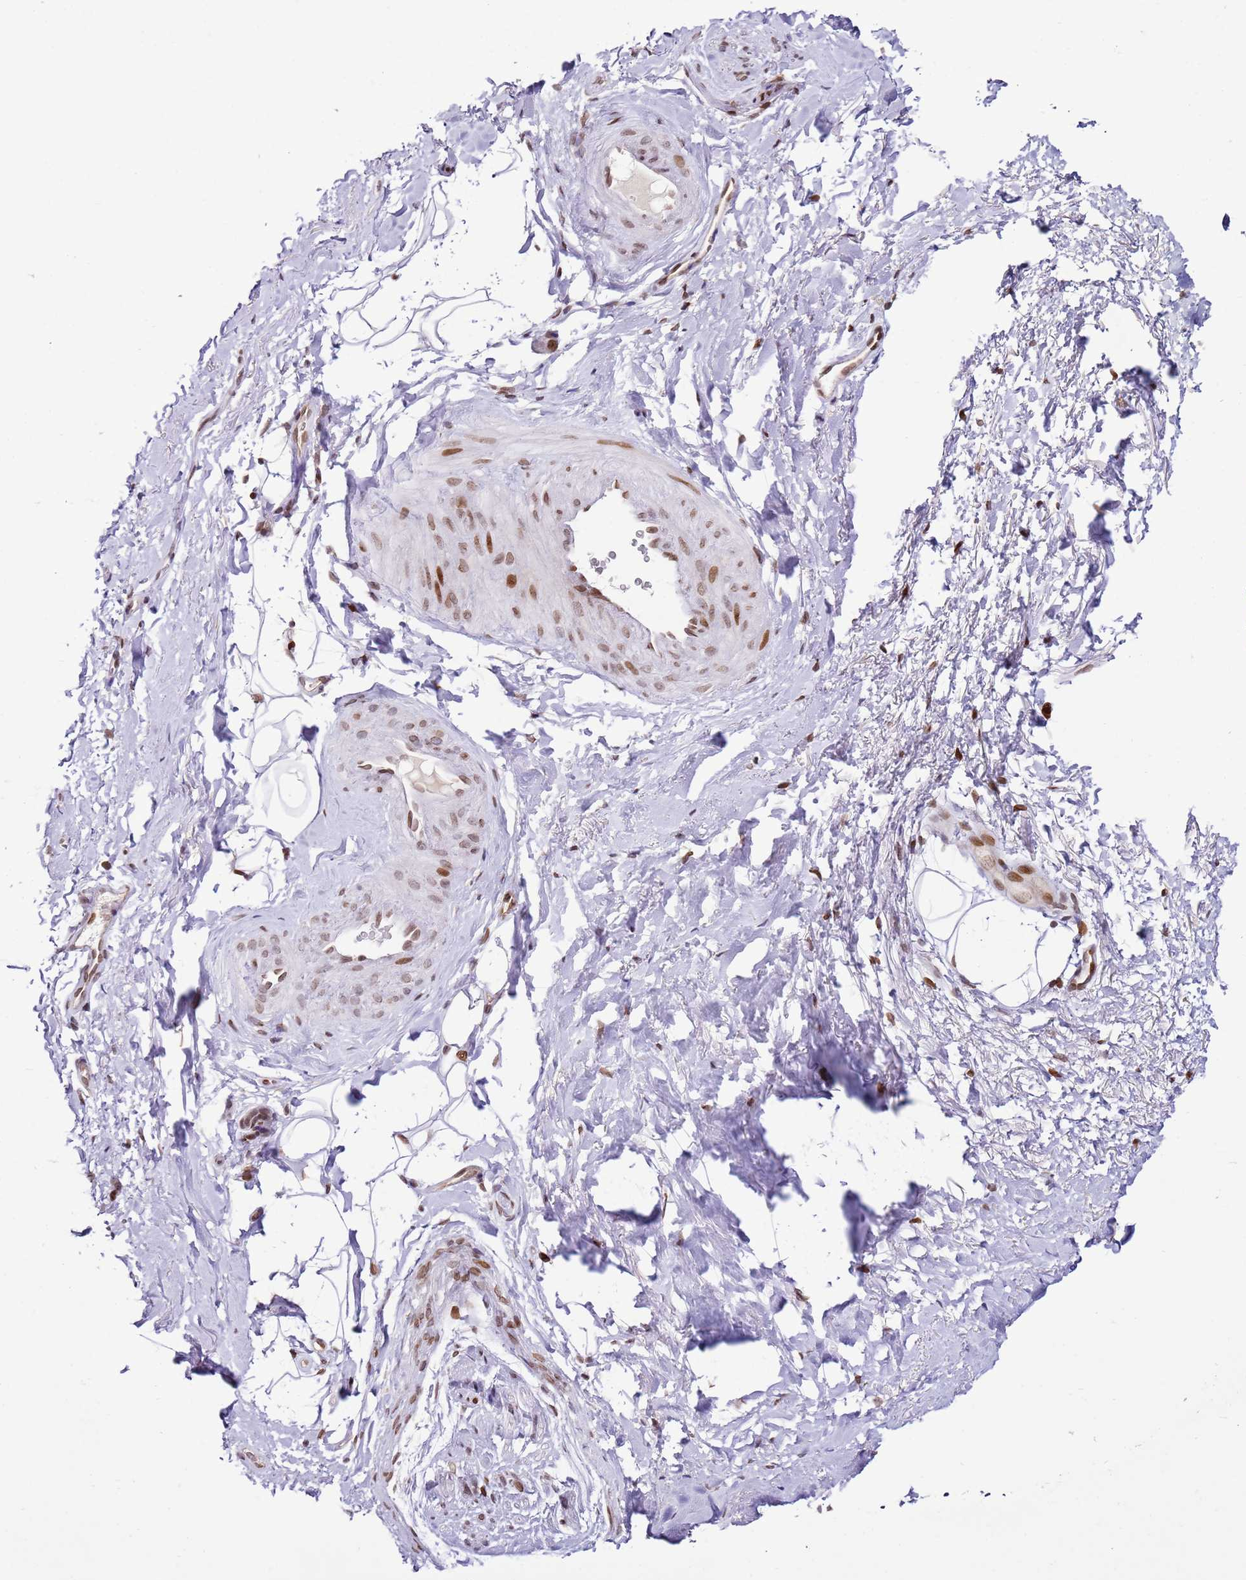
{"staining": {"intensity": "moderate", "quantity": "25%-75%", "location": "nuclear"}, "tissue": "smooth muscle", "cell_type": "Smooth muscle cells", "image_type": "normal", "snomed": [{"axis": "morphology", "description": "Normal tissue, NOS"}, {"axis": "topography", "description": "Smooth muscle"}, {"axis": "topography", "description": "Peripheral nerve tissue"}], "caption": "A medium amount of moderate nuclear staining is appreciated in approximately 25%-75% of smooth muscle cells in normal smooth muscle.", "gene": "POU6F1", "patient": {"sex": "male", "age": 69}}